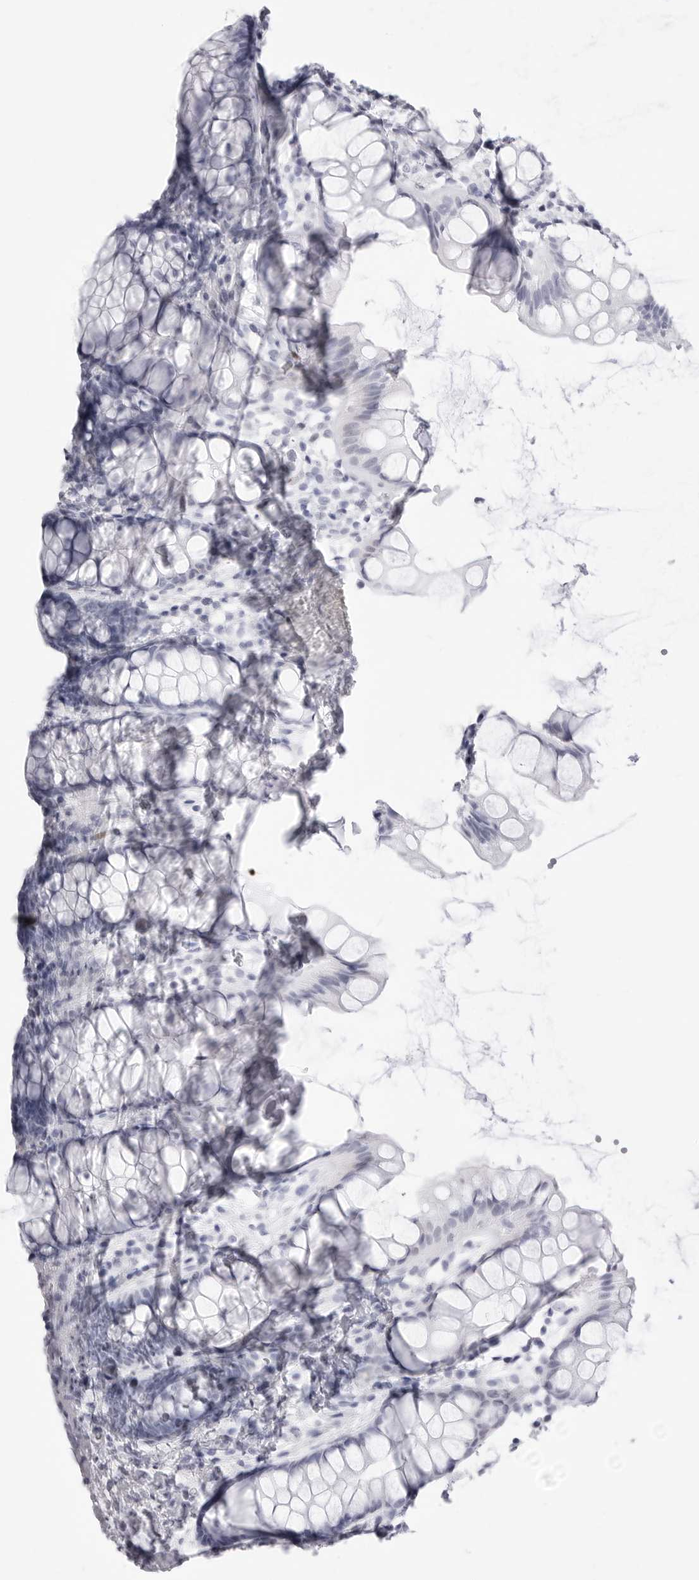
{"staining": {"intensity": "negative", "quantity": "none", "location": "none"}, "tissue": "rectum", "cell_type": "Glandular cells", "image_type": "normal", "snomed": [{"axis": "morphology", "description": "Normal tissue, NOS"}, {"axis": "topography", "description": "Rectum"}], "caption": "Human rectum stained for a protein using immunohistochemistry (IHC) exhibits no positivity in glandular cells.", "gene": "TSSK1B", "patient": {"sex": "female", "age": 65}}